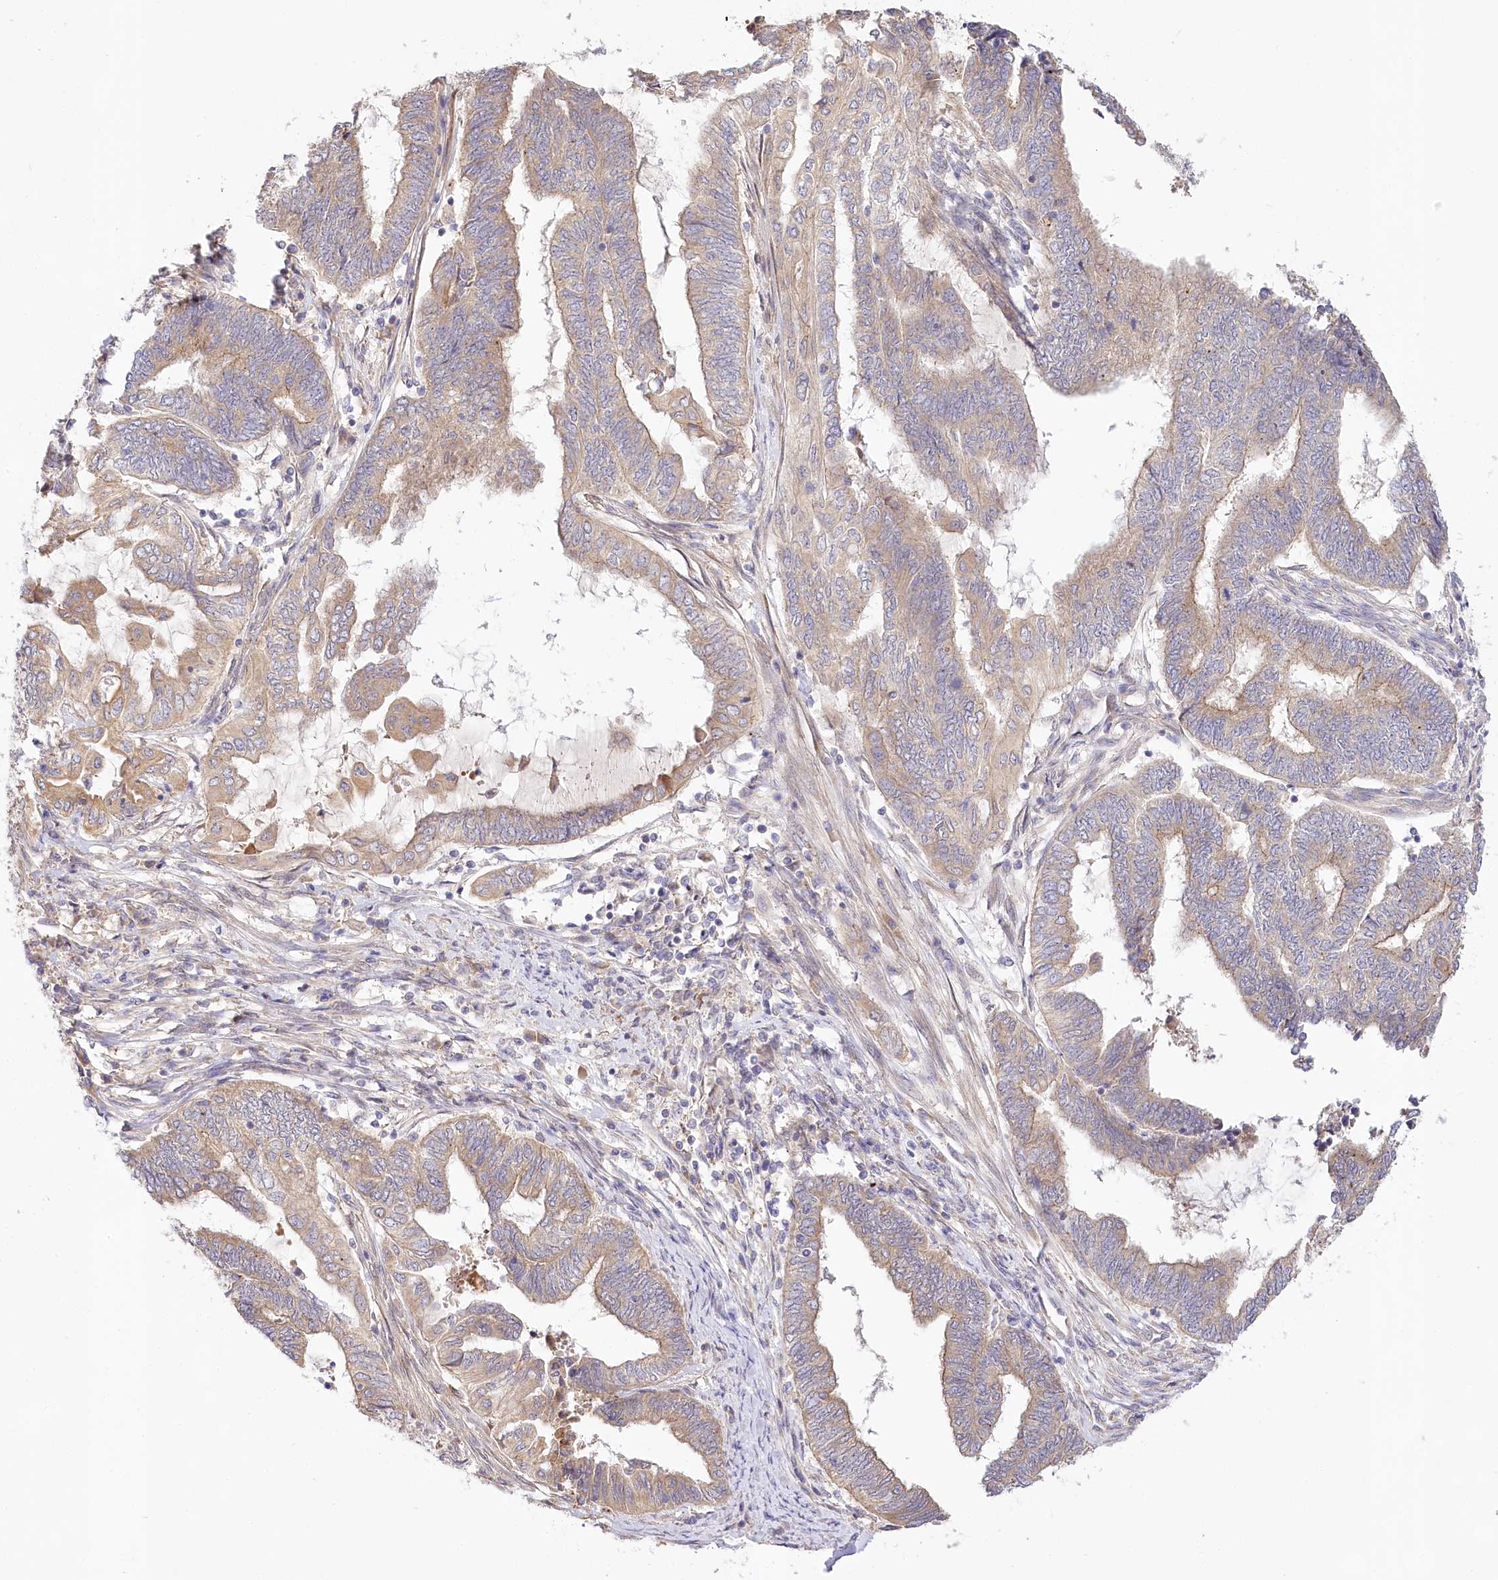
{"staining": {"intensity": "weak", "quantity": ">75%", "location": "cytoplasmic/membranous"}, "tissue": "endometrial cancer", "cell_type": "Tumor cells", "image_type": "cancer", "snomed": [{"axis": "morphology", "description": "Adenocarcinoma, NOS"}, {"axis": "topography", "description": "Uterus"}, {"axis": "topography", "description": "Endometrium"}], "caption": "A brown stain shows weak cytoplasmic/membranous staining of a protein in human endometrial cancer tumor cells.", "gene": "PYROXD1", "patient": {"sex": "female", "age": 70}}